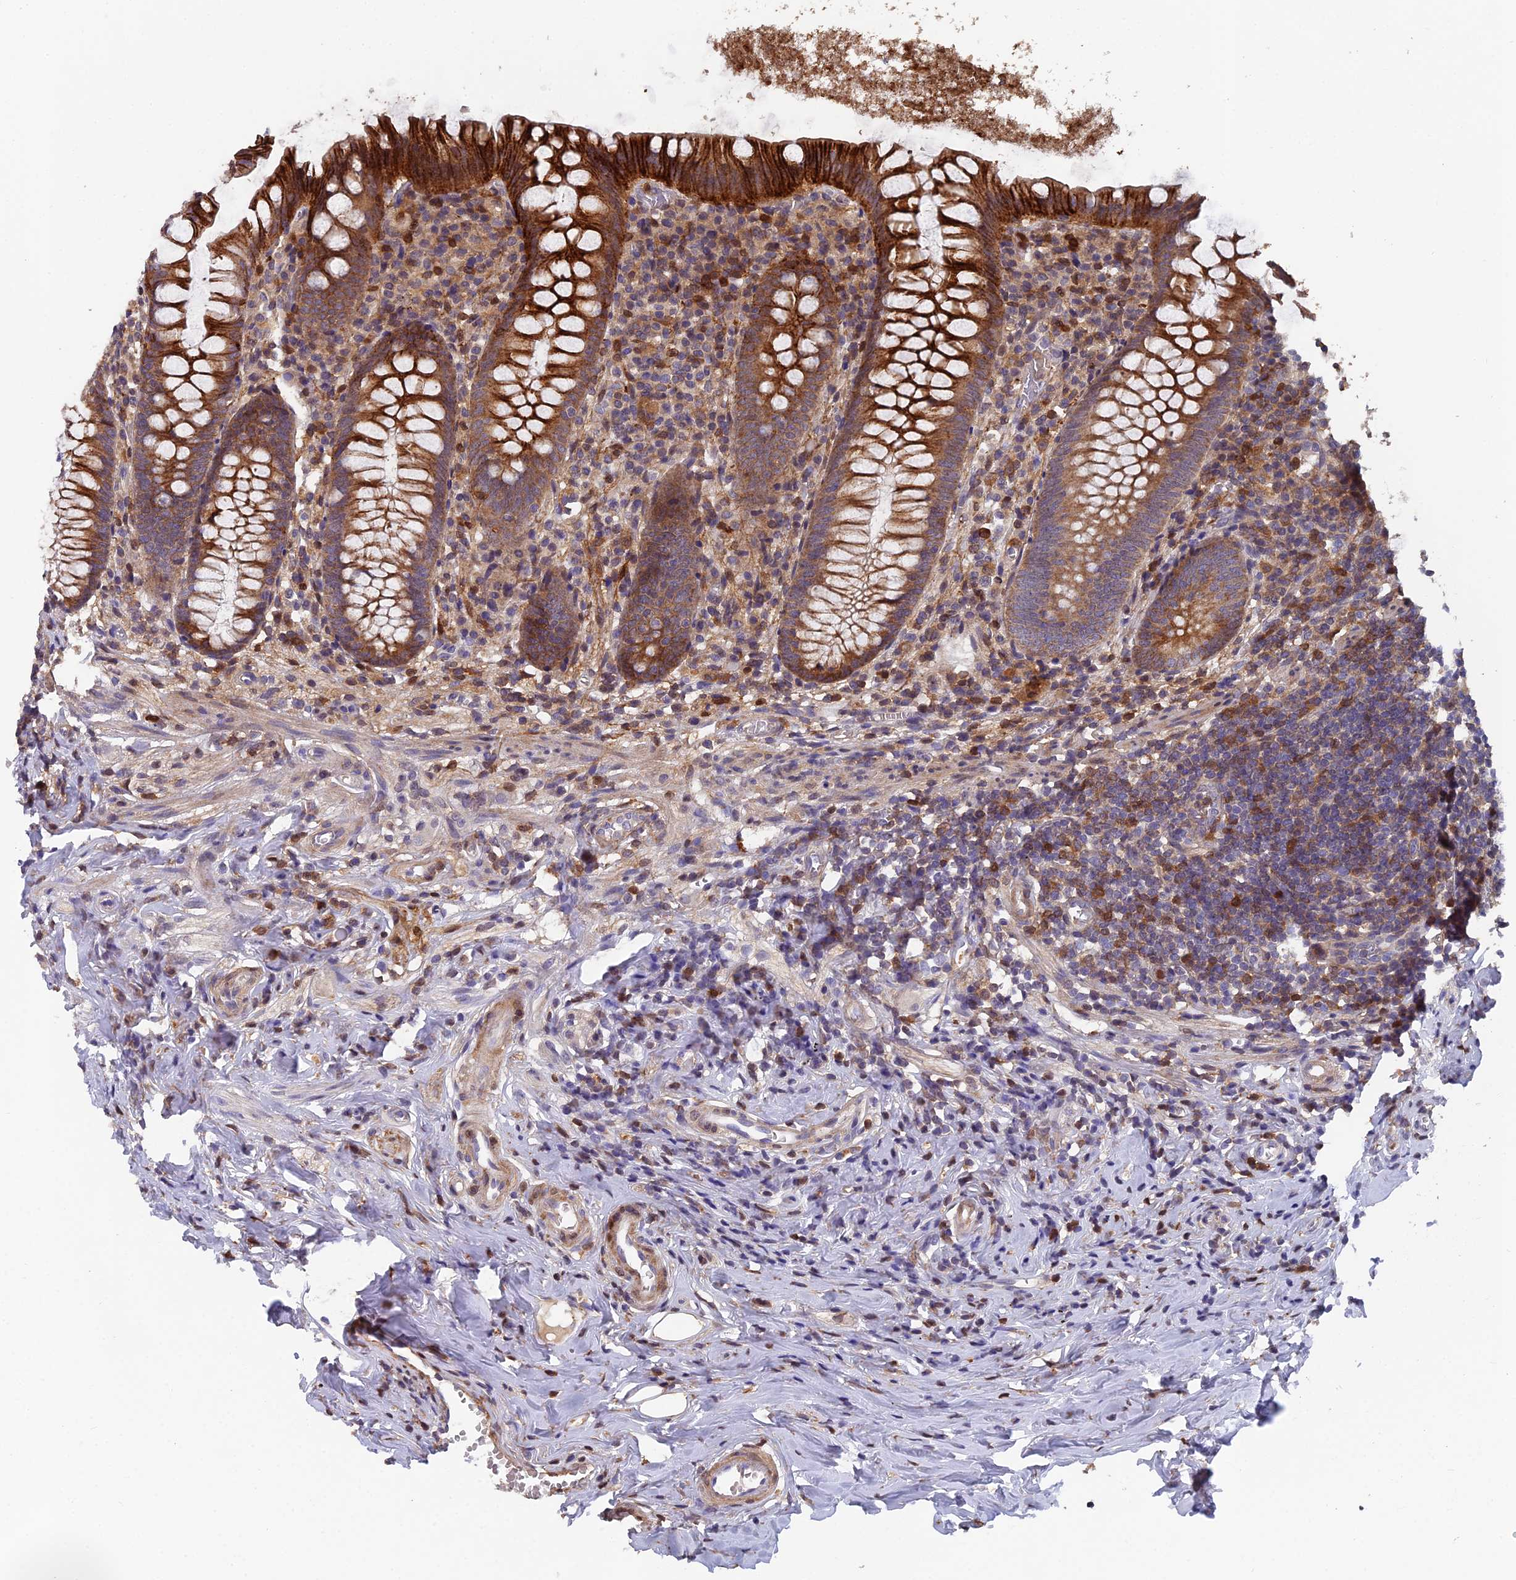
{"staining": {"intensity": "strong", "quantity": ">75%", "location": "cytoplasmic/membranous"}, "tissue": "appendix", "cell_type": "Glandular cells", "image_type": "normal", "snomed": [{"axis": "morphology", "description": "Normal tissue, NOS"}, {"axis": "topography", "description": "Appendix"}], "caption": "Approximately >75% of glandular cells in benign human appendix exhibit strong cytoplasmic/membranous protein positivity as visualized by brown immunohistochemical staining.", "gene": "GALK2", "patient": {"sex": "female", "age": 51}}